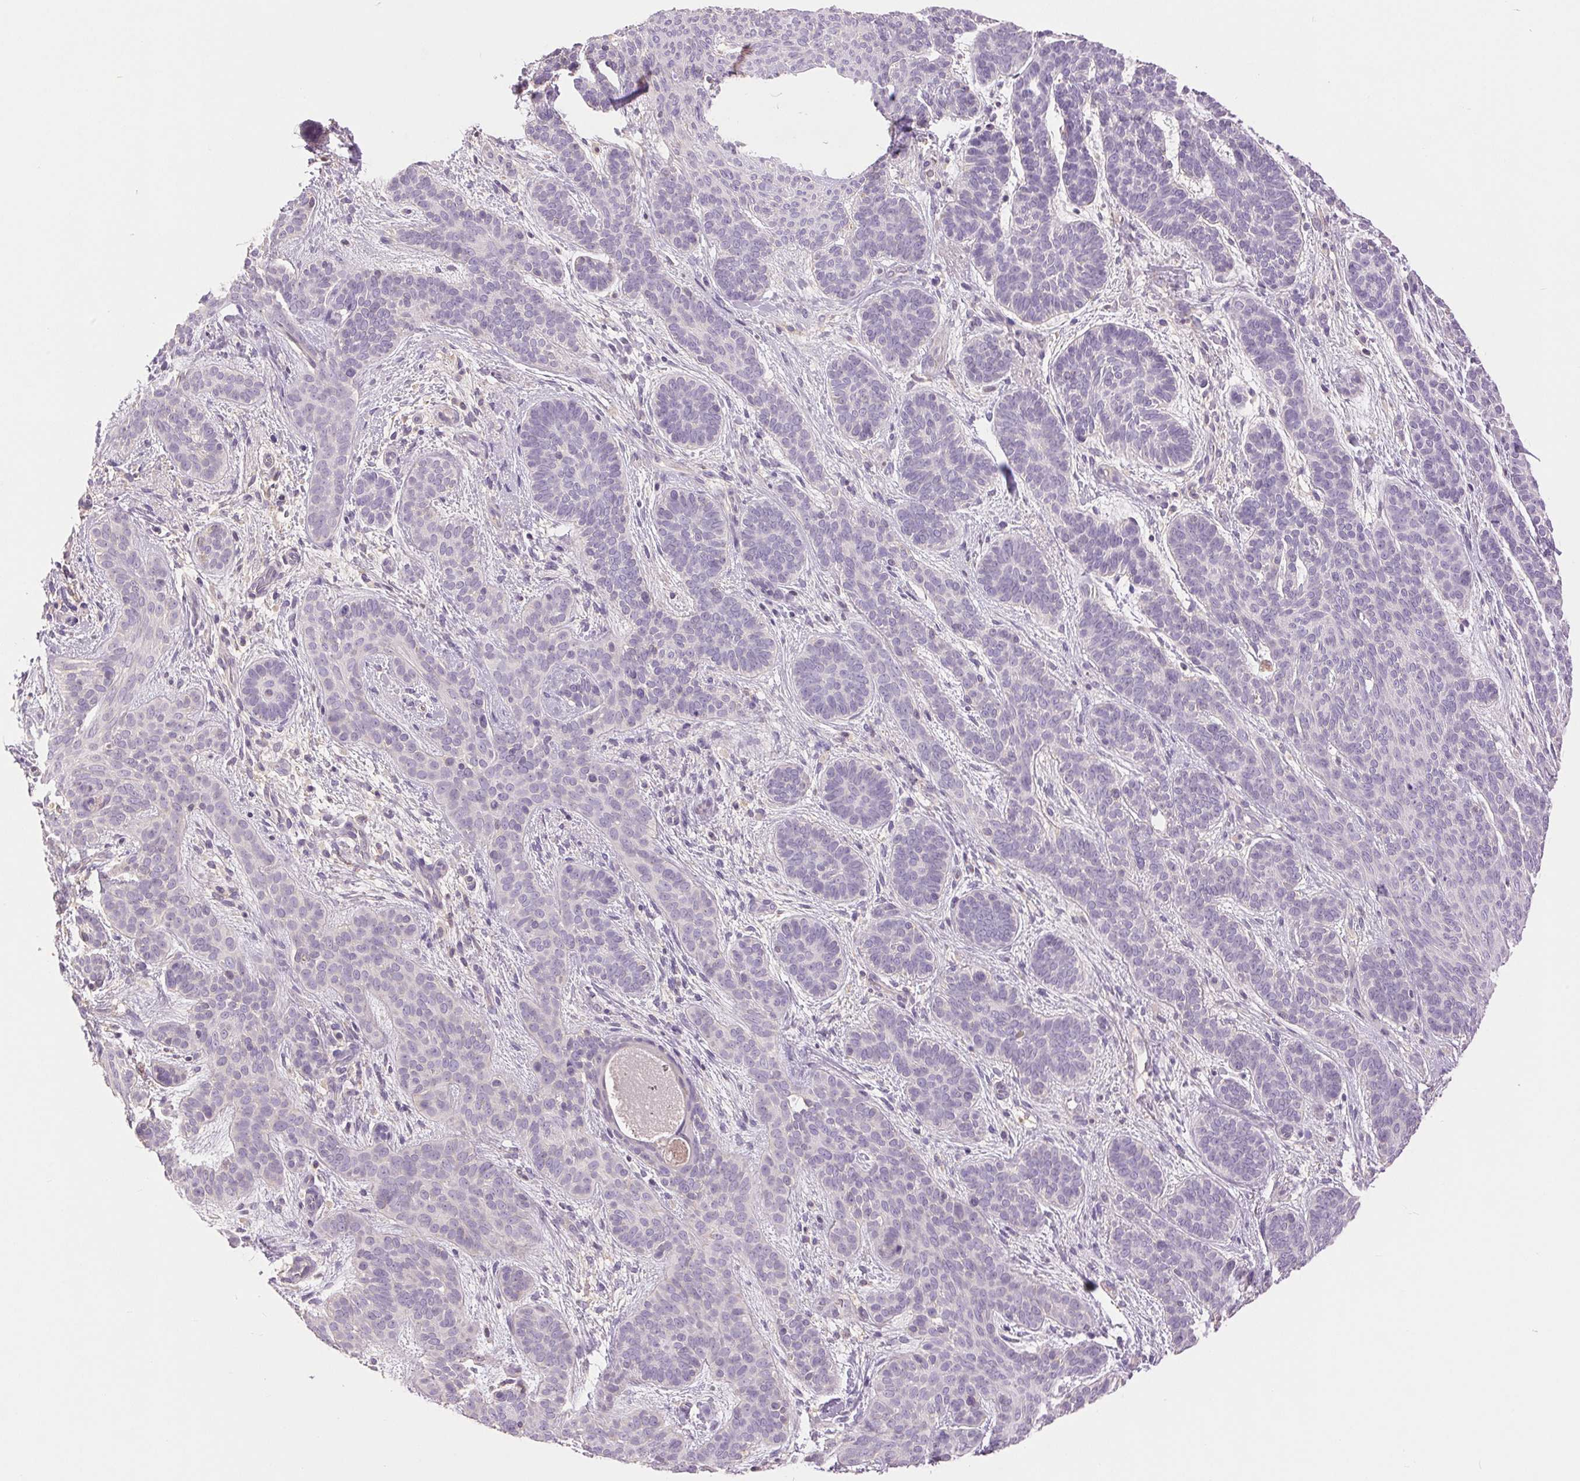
{"staining": {"intensity": "negative", "quantity": "none", "location": "none"}, "tissue": "skin cancer", "cell_type": "Tumor cells", "image_type": "cancer", "snomed": [{"axis": "morphology", "description": "Basal cell carcinoma"}, {"axis": "topography", "description": "Skin"}], "caption": "This histopathology image is of skin cancer stained with immunohistochemistry to label a protein in brown with the nuclei are counter-stained blue. There is no expression in tumor cells.", "gene": "FXYD4", "patient": {"sex": "female", "age": 82}}